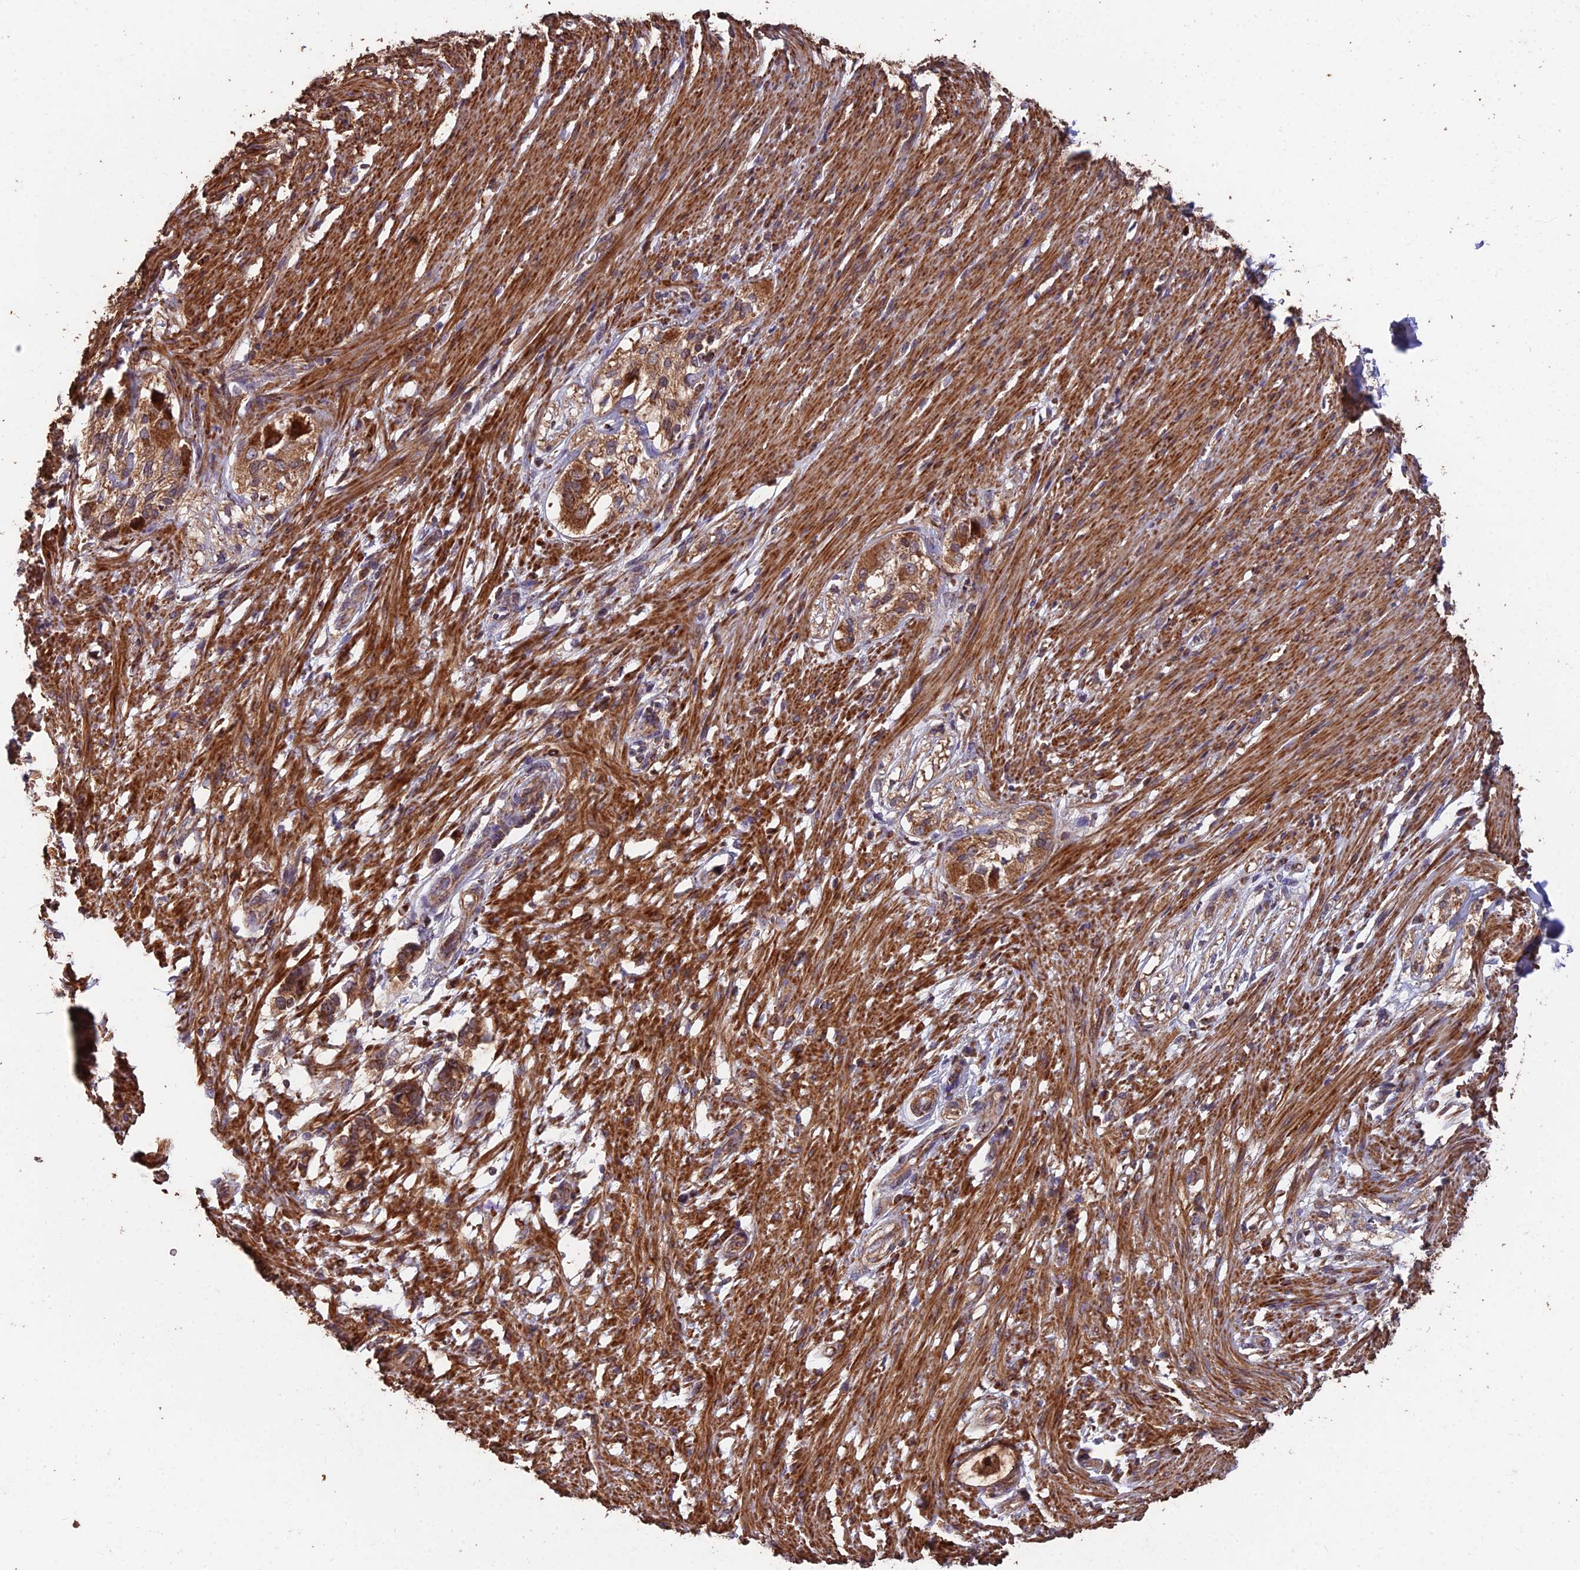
{"staining": {"intensity": "strong", "quantity": ">75%", "location": "cytoplasmic/membranous"}, "tissue": "smooth muscle", "cell_type": "Smooth muscle cells", "image_type": "normal", "snomed": [{"axis": "morphology", "description": "Normal tissue, NOS"}, {"axis": "morphology", "description": "Adenocarcinoma, NOS"}, {"axis": "topography", "description": "Colon"}, {"axis": "topography", "description": "Peripheral nerve tissue"}], "caption": "An immunohistochemistry (IHC) photomicrograph of normal tissue is shown. Protein staining in brown highlights strong cytoplasmic/membranous positivity in smooth muscle within smooth muscle cells. The staining was performed using DAB, with brown indicating positive protein expression. Nuclei are stained blue with hematoxylin.", "gene": "IFT22", "patient": {"sex": "male", "age": 14}}